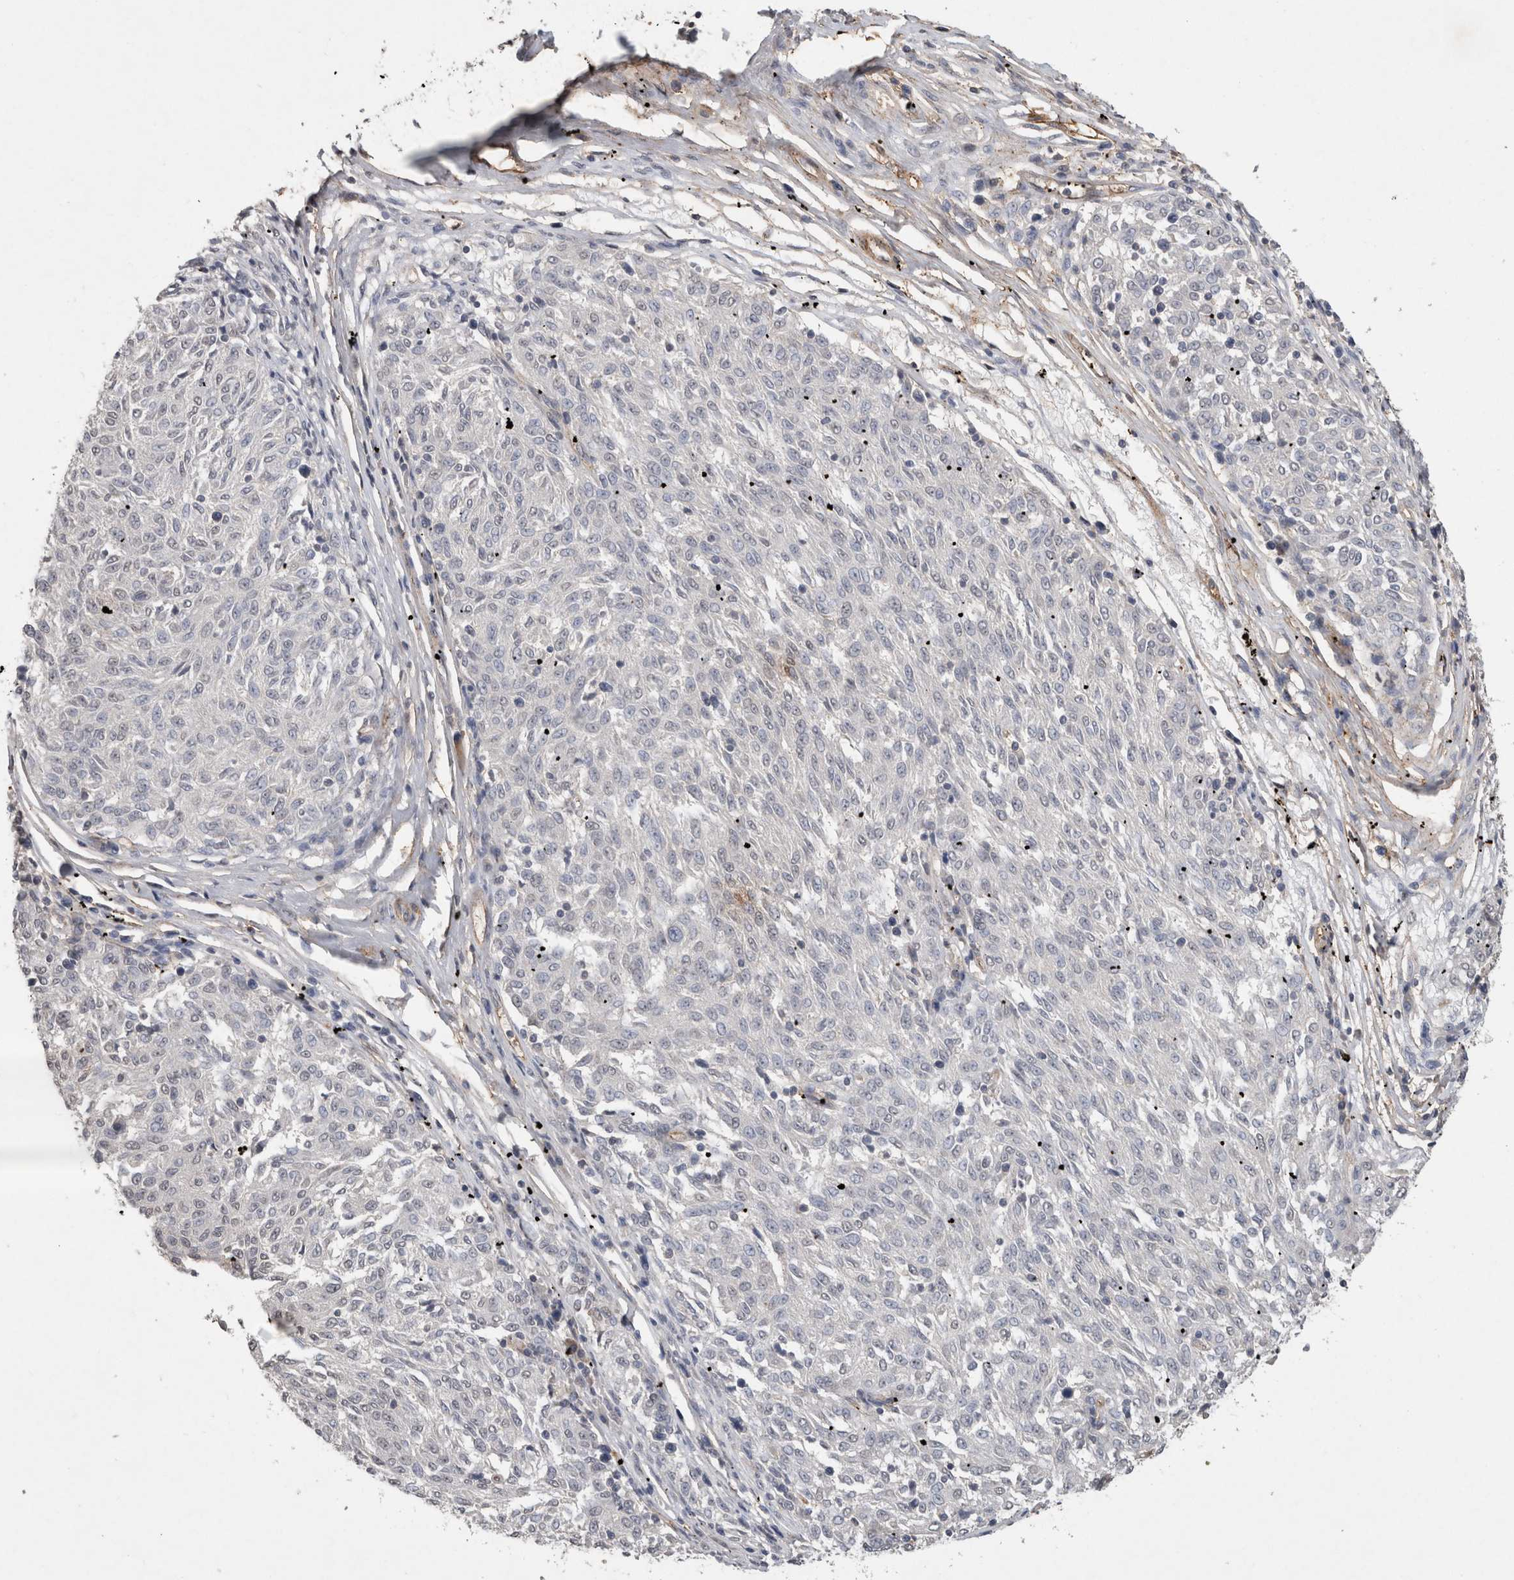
{"staining": {"intensity": "negative", "quantity": "none", "location": "none"}, "tissue": "melanoma", "cell_type": "Tumor cells", "image_type": "cancer", "snomed": [{"axis": "morphology", "description": "Malignant melanoma, NOS"}, {"axis": "topography", "description": "Skin"}], "caption": "Protein analysis of malignant melanoma demonstrates no significant staining in tumor cells. (Immunohistochemistry, brightfield microscopy, high magnification).", "gene": "RECK", "patient": {"sex": "female", "age": 72}}